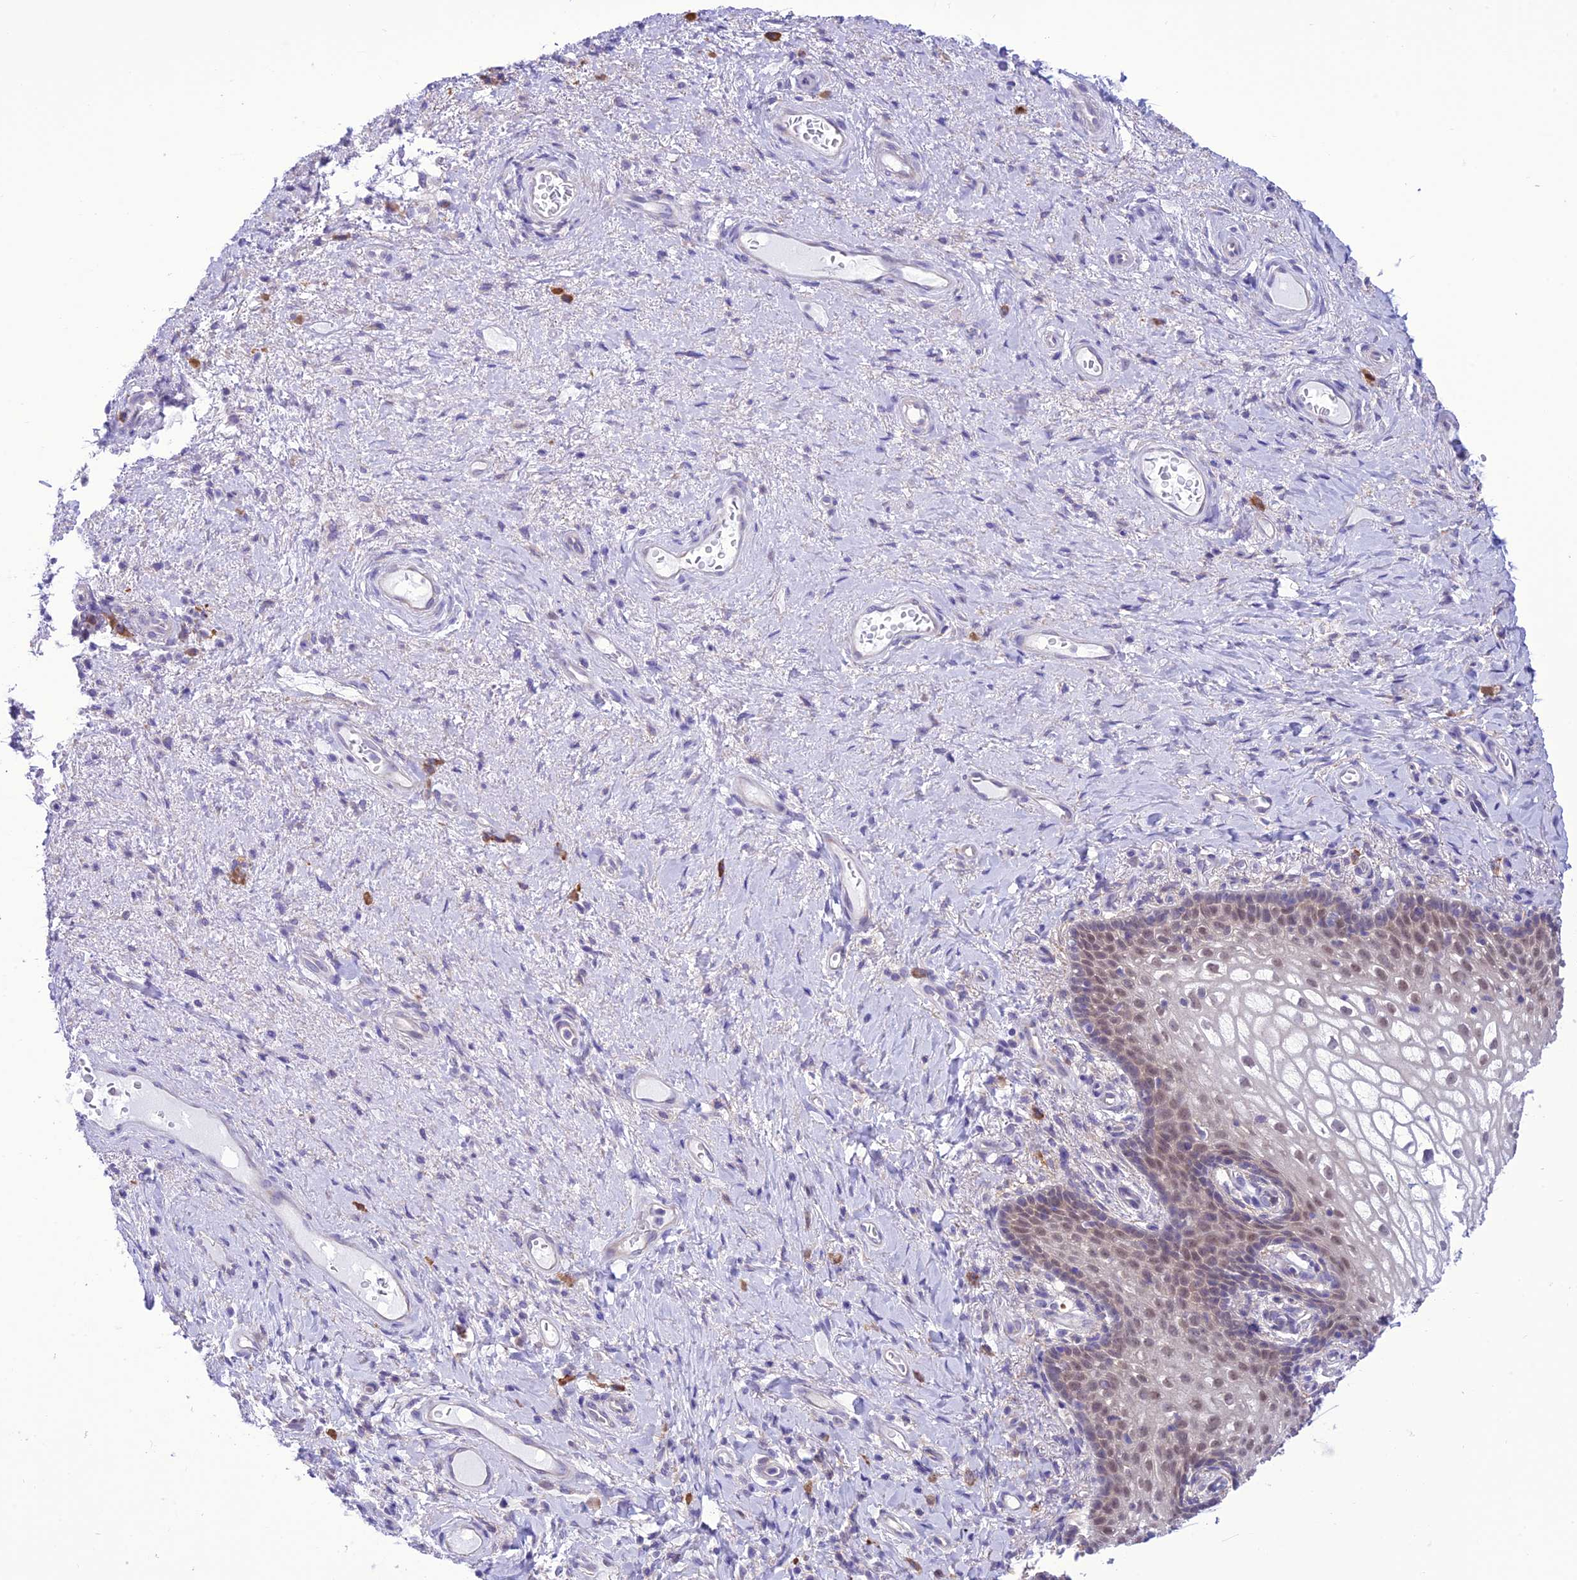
{"staining": {"intensity": "weak", "quantity": "25%-75%", "location": "nuclear"}, "tissue": "vagina", "cell_type": "Squamous epithelial cells", "image_type": "normal", "snomed": [{"axis": "morphology", "description": "Normal tissue, NOS"}, {"axis": "topography", "description": "Vagina"}], "caption": "A high-resolution micrograph shows immunohistochemistry (IHC) staining of benign vagina, which shows weak nuclear positivity in about 25%-75% of squamous epithelial cells.", "gene": "RNF126", "patient": {"sex": "female", "age": 60}}